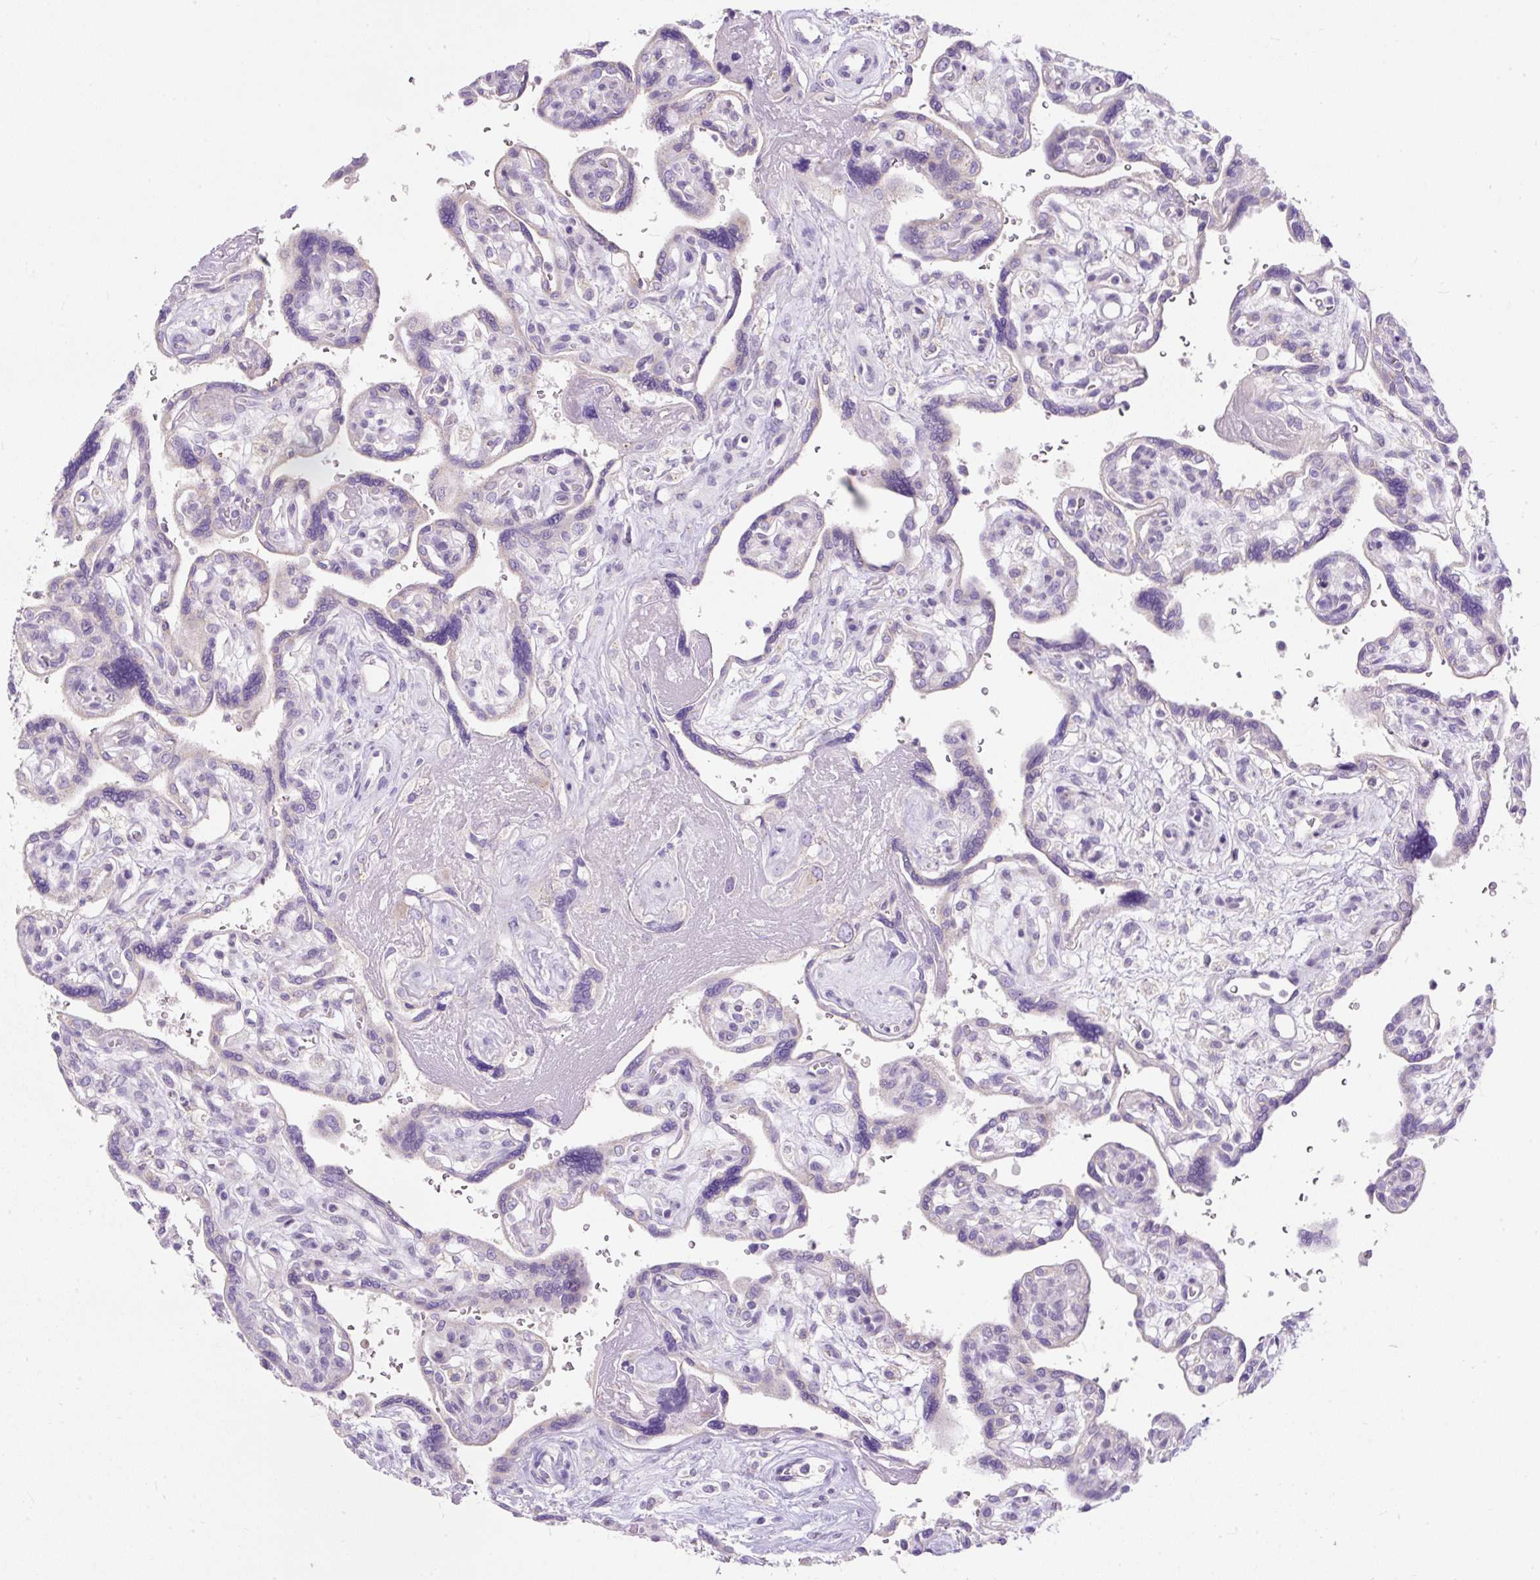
{"staining": {"intensity": "weak", "quantity": ">75%", "location": "cytoplasmic/membranous"}, "tissue": "placenta", "cell_type": "Decidual cells", "image_type": "normal", "snomed": [{"axis": "morphology", "description": "Normal tissue, NOS"}, {"axis": "topography", "description": "Placenta"}], "caption": "Immunohistochemistry (IHC) (DAB) staining of unremarkable placenta reveals weak cytoplasmic/membranous protein staining in about >75% of decidual cells.", "gene": "SUSD5", "patient": {"sex": "female", "age": 39}}